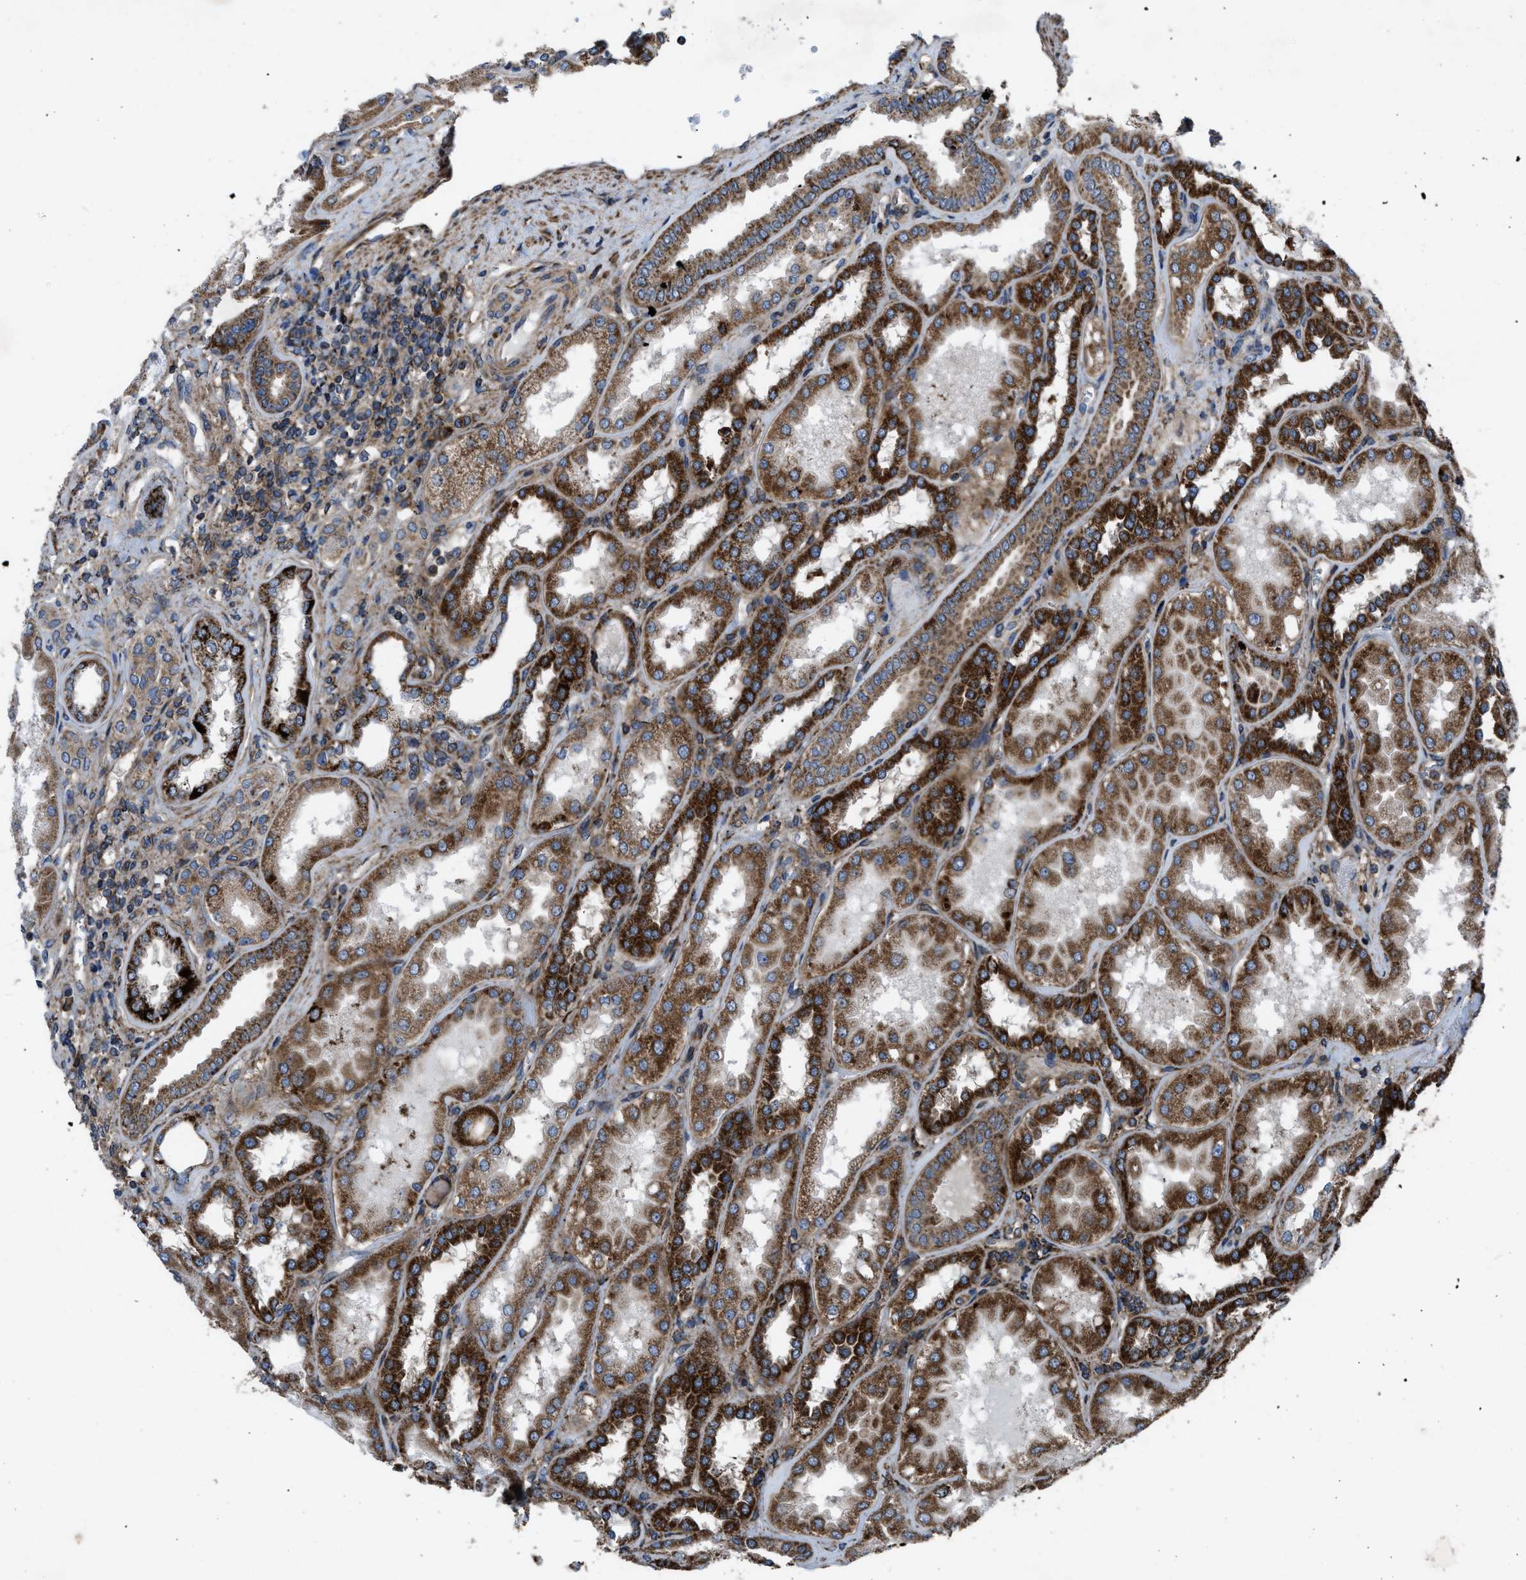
{"staining": {"intensity": "moderate", "quantity": ">75%", "location": "cytoplasmic/membranous"}, "tissue": "kidney", "cell_type": "Cells in glomeruli", "image_type": "normal", "snomed": [{"axis": "morphology", "description": "Normal tissue, NOS"}, {"axis": "topography", "description": "Kidney"}], "caption": "A medium amount of moderate cytoplasmic/membranous expression is present in approximately >75% of cells in glomeruli in benign kidney. The staining is performed using DAB (3,3'-diaminobenzidine) brown chromogen to label protein expression. The nuclei are counter-stained blue using hematoxylin.", "gene": "PER3", "patient": {"sex": "female", "age": 56}}